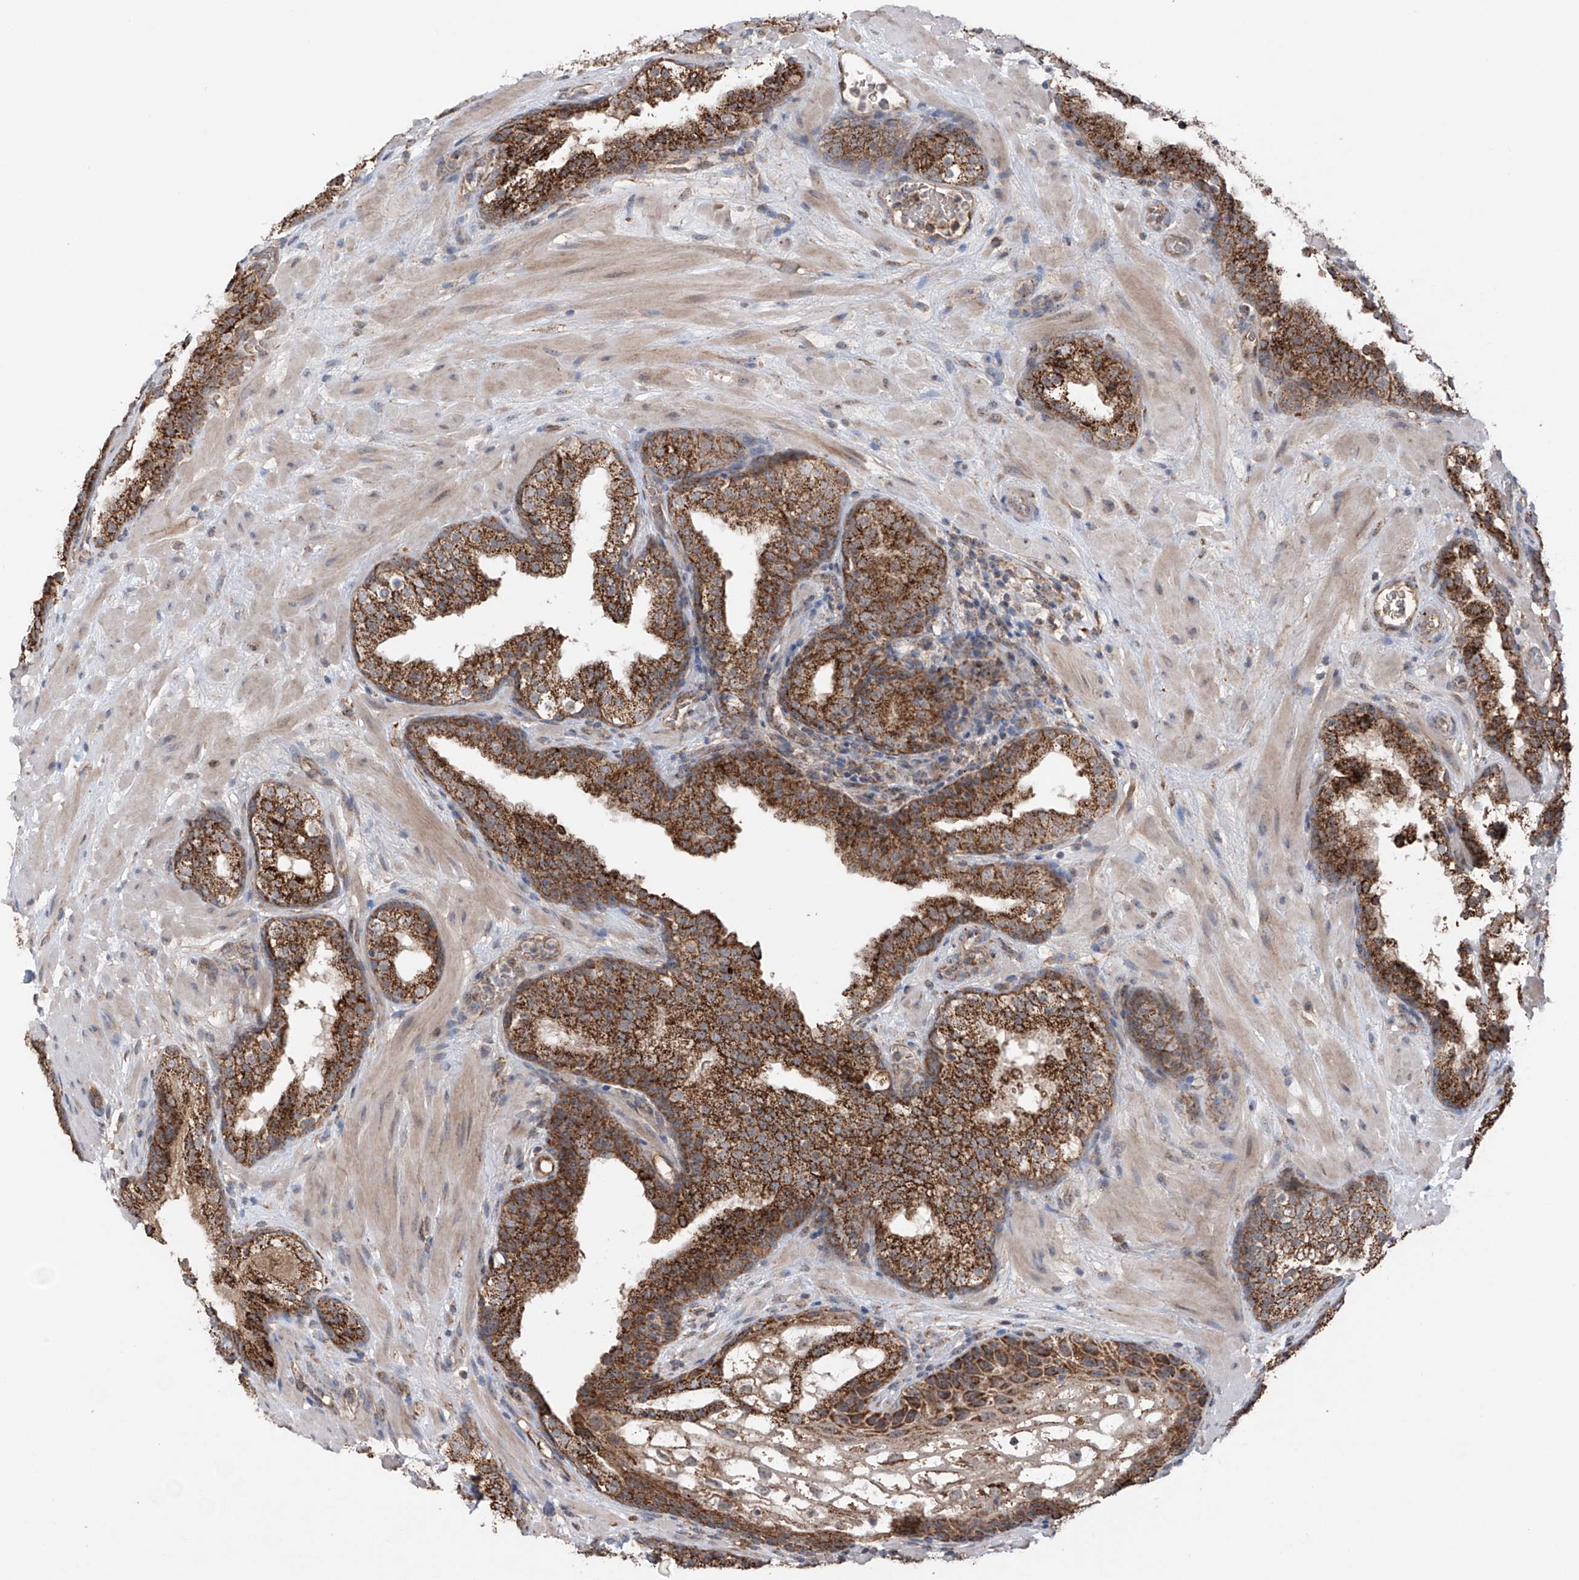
{"staining": {"intensity": "moderate", "quantity": ">75%", "location": "cytoplasmic/membranous"}, "tissue": "prostate cancer", "cell_type": "Tumor cells", "image_type": "cancer", "snomed": [{"axis": "morphology", "description": "Adenocarcinoma, High grade"}, {"axis": "topography", "description": "Prostate"}], "caption": "DAB (3,3'-diaminobenzidine) immunohistochemical staining of high-grade adenocarcinoma (prostate) shows moderate cytoplasmic/membranous protein expression in approximately >75% of tumor cells.", "gene": "SAMD3", "patient": {"sex": "male", "age": 56}}